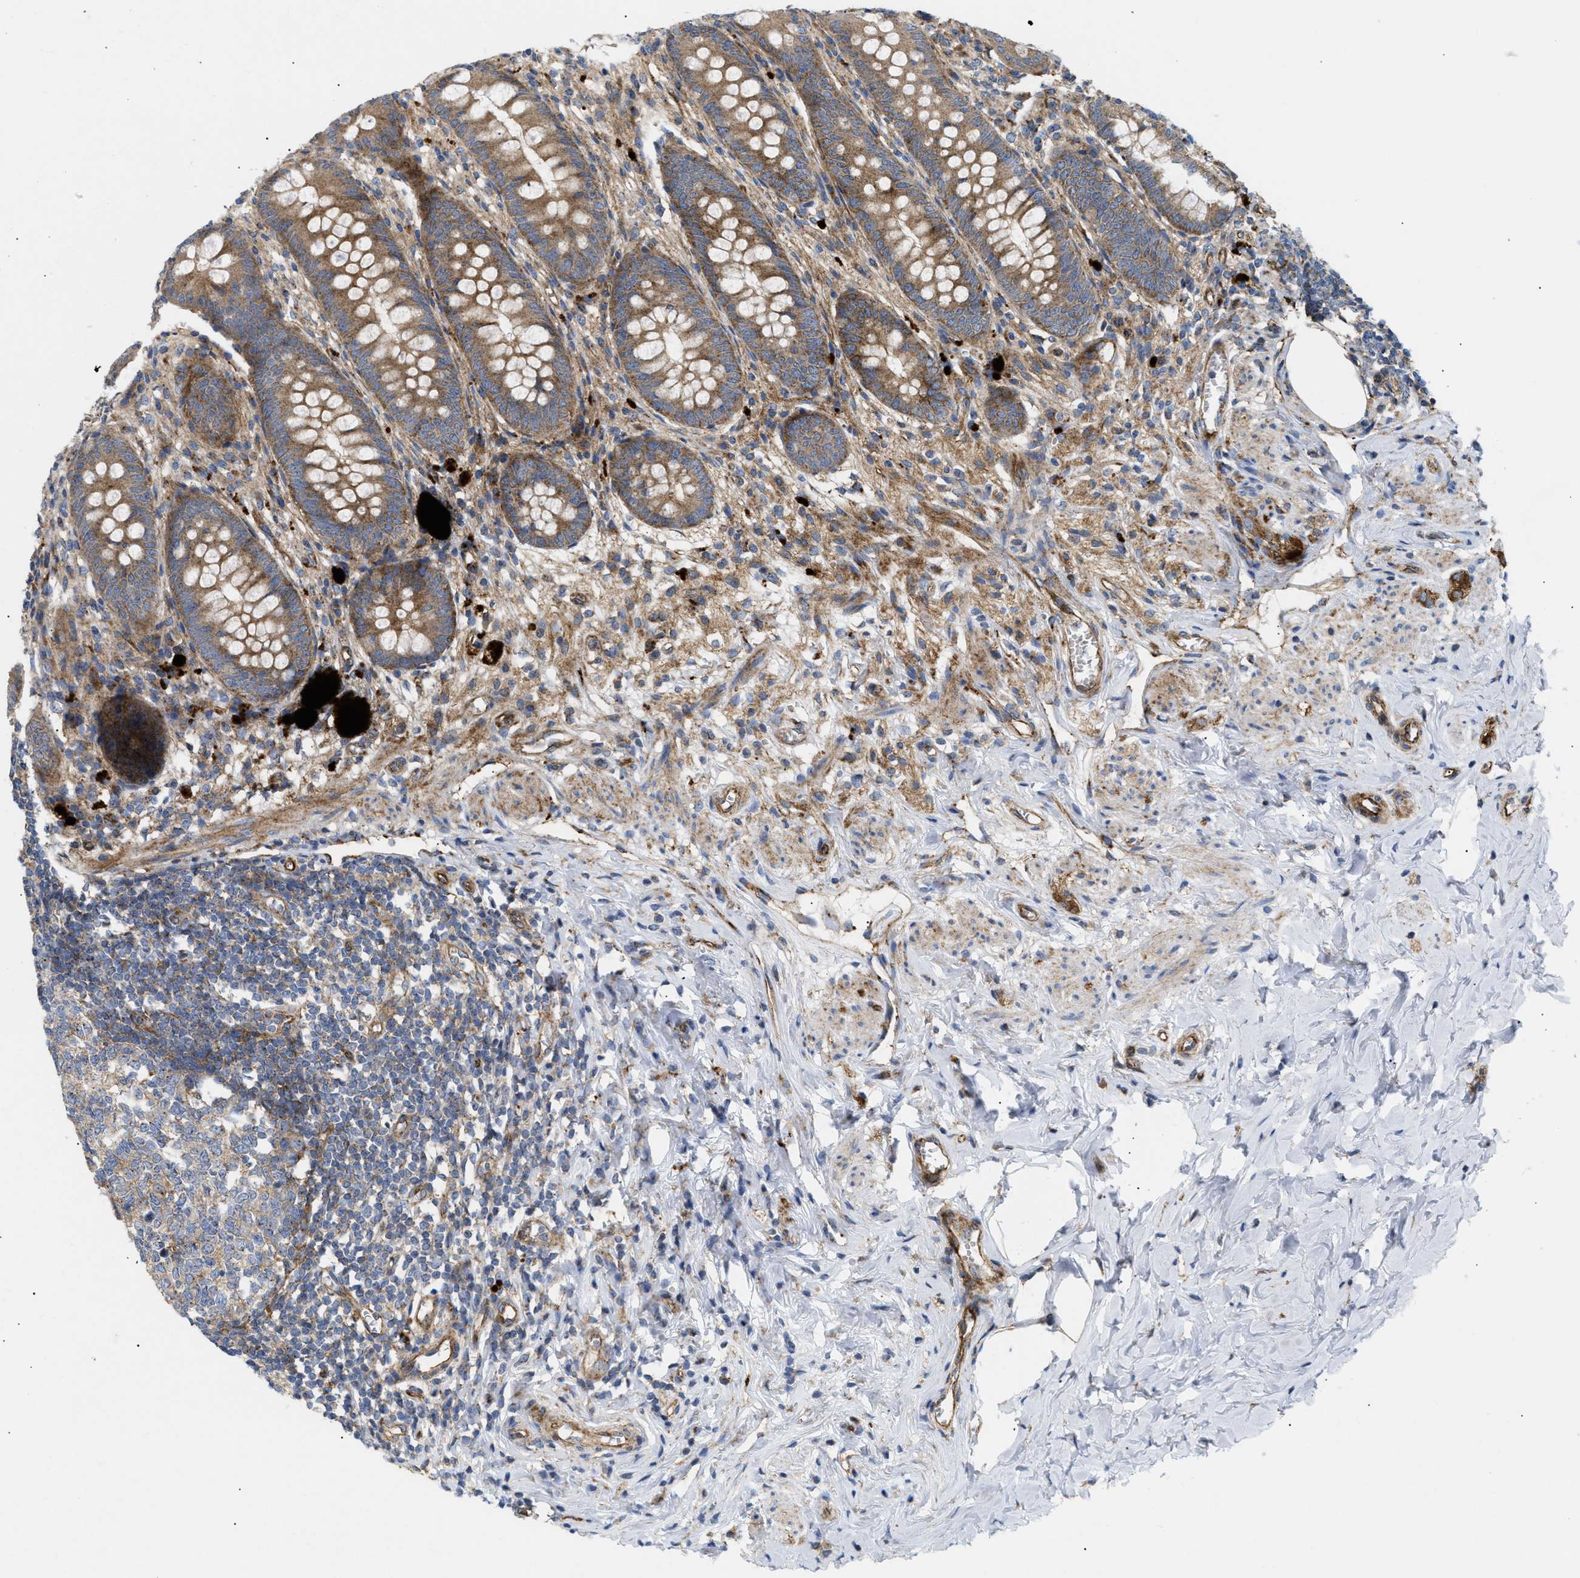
{"staining": {"intensity": "moderate", "quantity": ">75%", "location": "cytoplasmic/membranous"}, "tissue": "appendix", "cell_type": "Glandular cells", "image_type": "normal", "snomed": [{"axis": "morphology", "description": "Normal tissue, NOS"}, {"axis": "topography", "description": "Appendix"}], "caption": "The micrograph shows staining of unremarkable appendix, revealing moderate cytoplasmic/membranous protein staining (brown color) within glandular cells. The staining was performed using DAB to visualize the protein expression in brown, while the nuclei were stained in blue with hematoxylin (Magnification: 20x).", "gene": "DCTN4", "patient": {"sex": "male", "age": 56}}